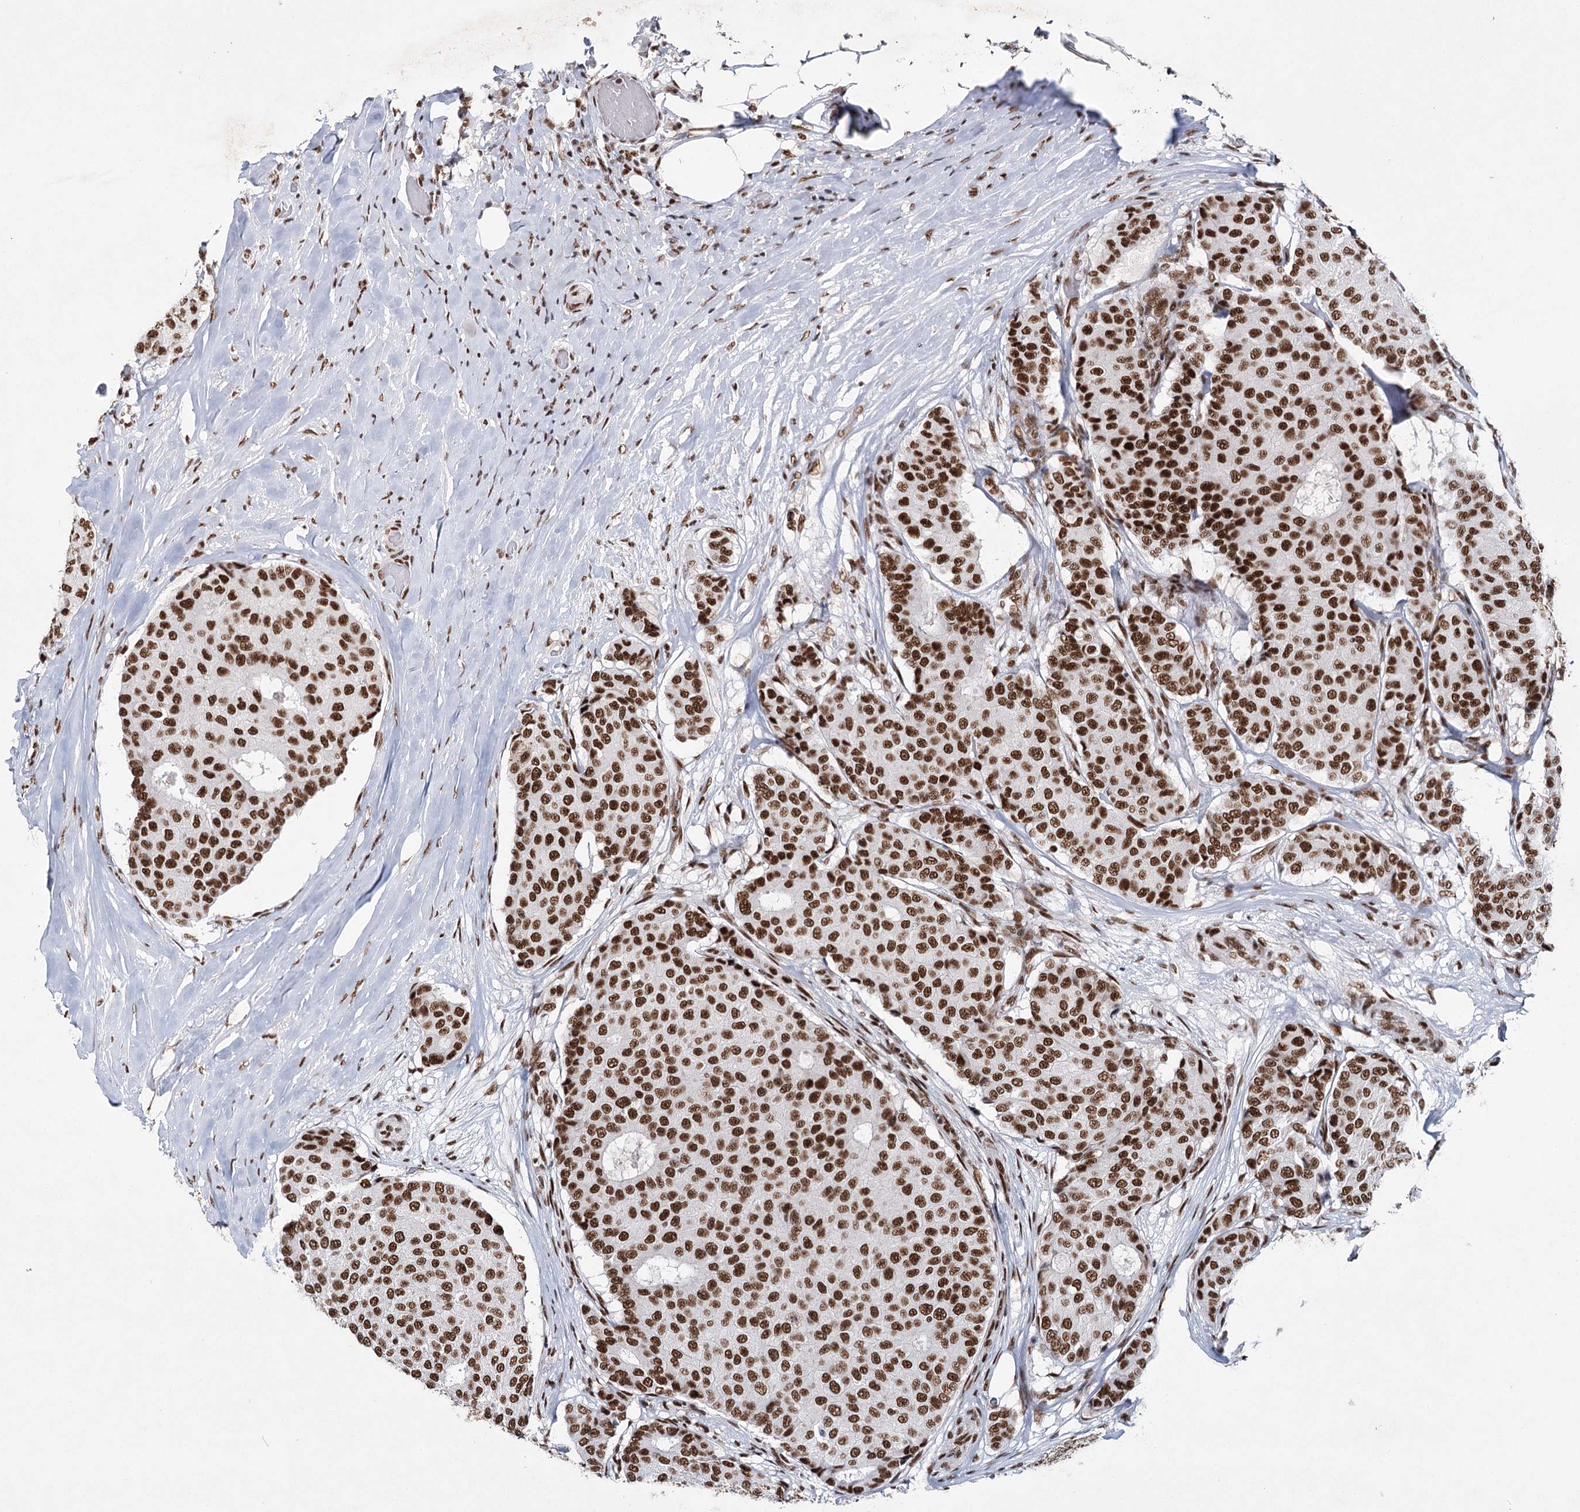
{"staining": {"intensity": "strong", "quantity": ">75%", "location": "nuclear"}, "tissue": "breast cancer", "cell_type": "Tumor cells", "image_type": "cancer", "snomed": [{"axis": "morphology", "description": "Duct carcinoma"}, {"axis": "topography", "description": "Breast"}], "caption": "Protein expression analysis of human breast invasive ductal carcinoma reveals strong nuclear expression in approximately >75% of tumor cells. The protein is stained brown, and the nuclei are stained in blue (DAB (3,3'-diaminobenzidine) IHC with brightfield microscopy, high magnification).", "gene": "SCAF8", "patient": {"sex": "female", "age": 75}}